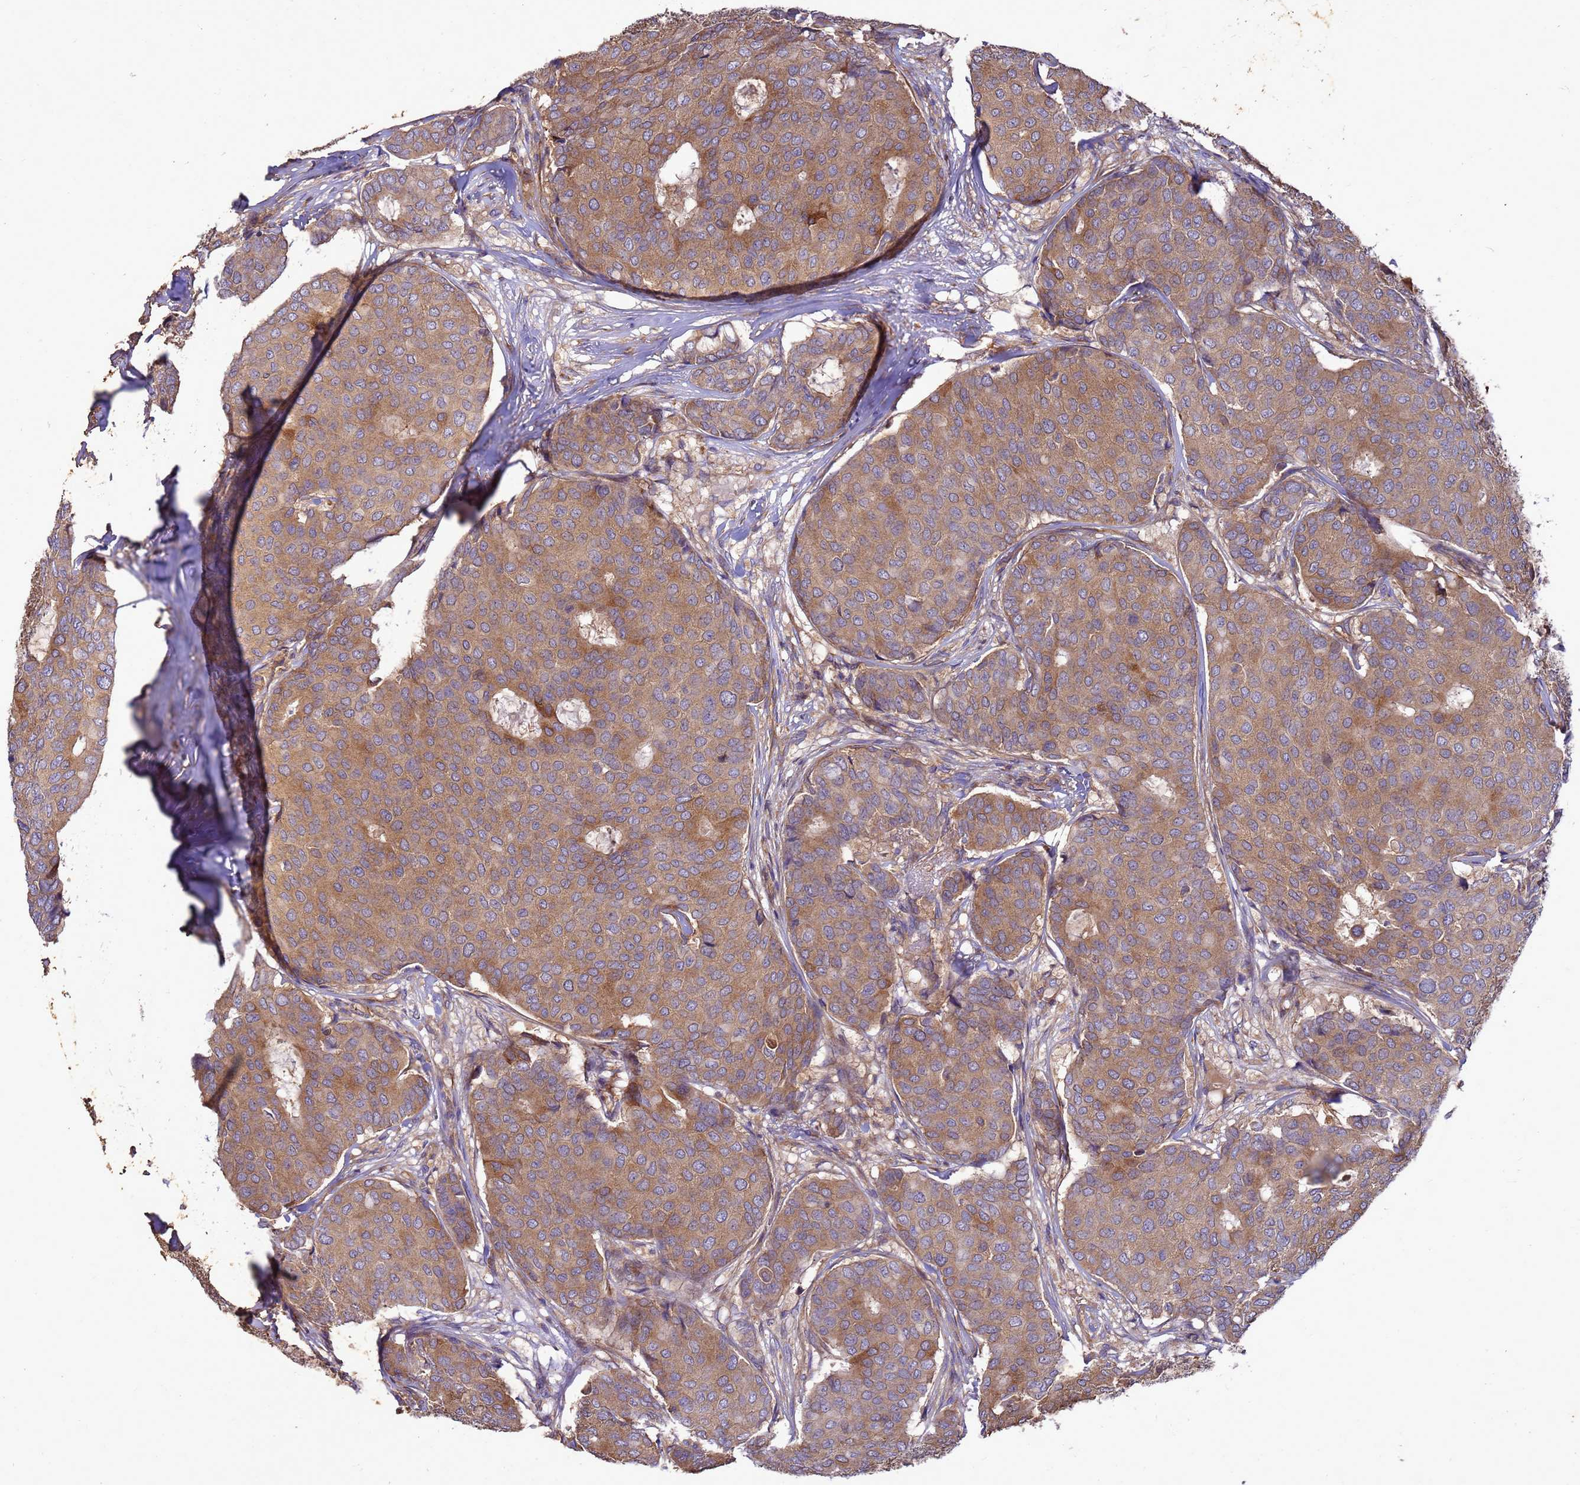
{"staining": {"intensity": "moderate", "quantity": ">75%", "location": "cytoplasmic/membranous"}, "tissue": "breast cancer", "cell_type": "Tumor cells", "image_type": "cancer", "snomed": [{"axis": "morphology", "description": "Duct carcinoma"}, {"axis": "topography", "description": "Breast"}], "caption": "Tumor cells show moderate cytoplasmic/membranous staining in about >75% of cells in breast cancer. Immunohistochemistry stains the protein in brown and the nuclei are stained blue.", "gene": "RNF215", "patient": {"sex": "female", "age": 75}}